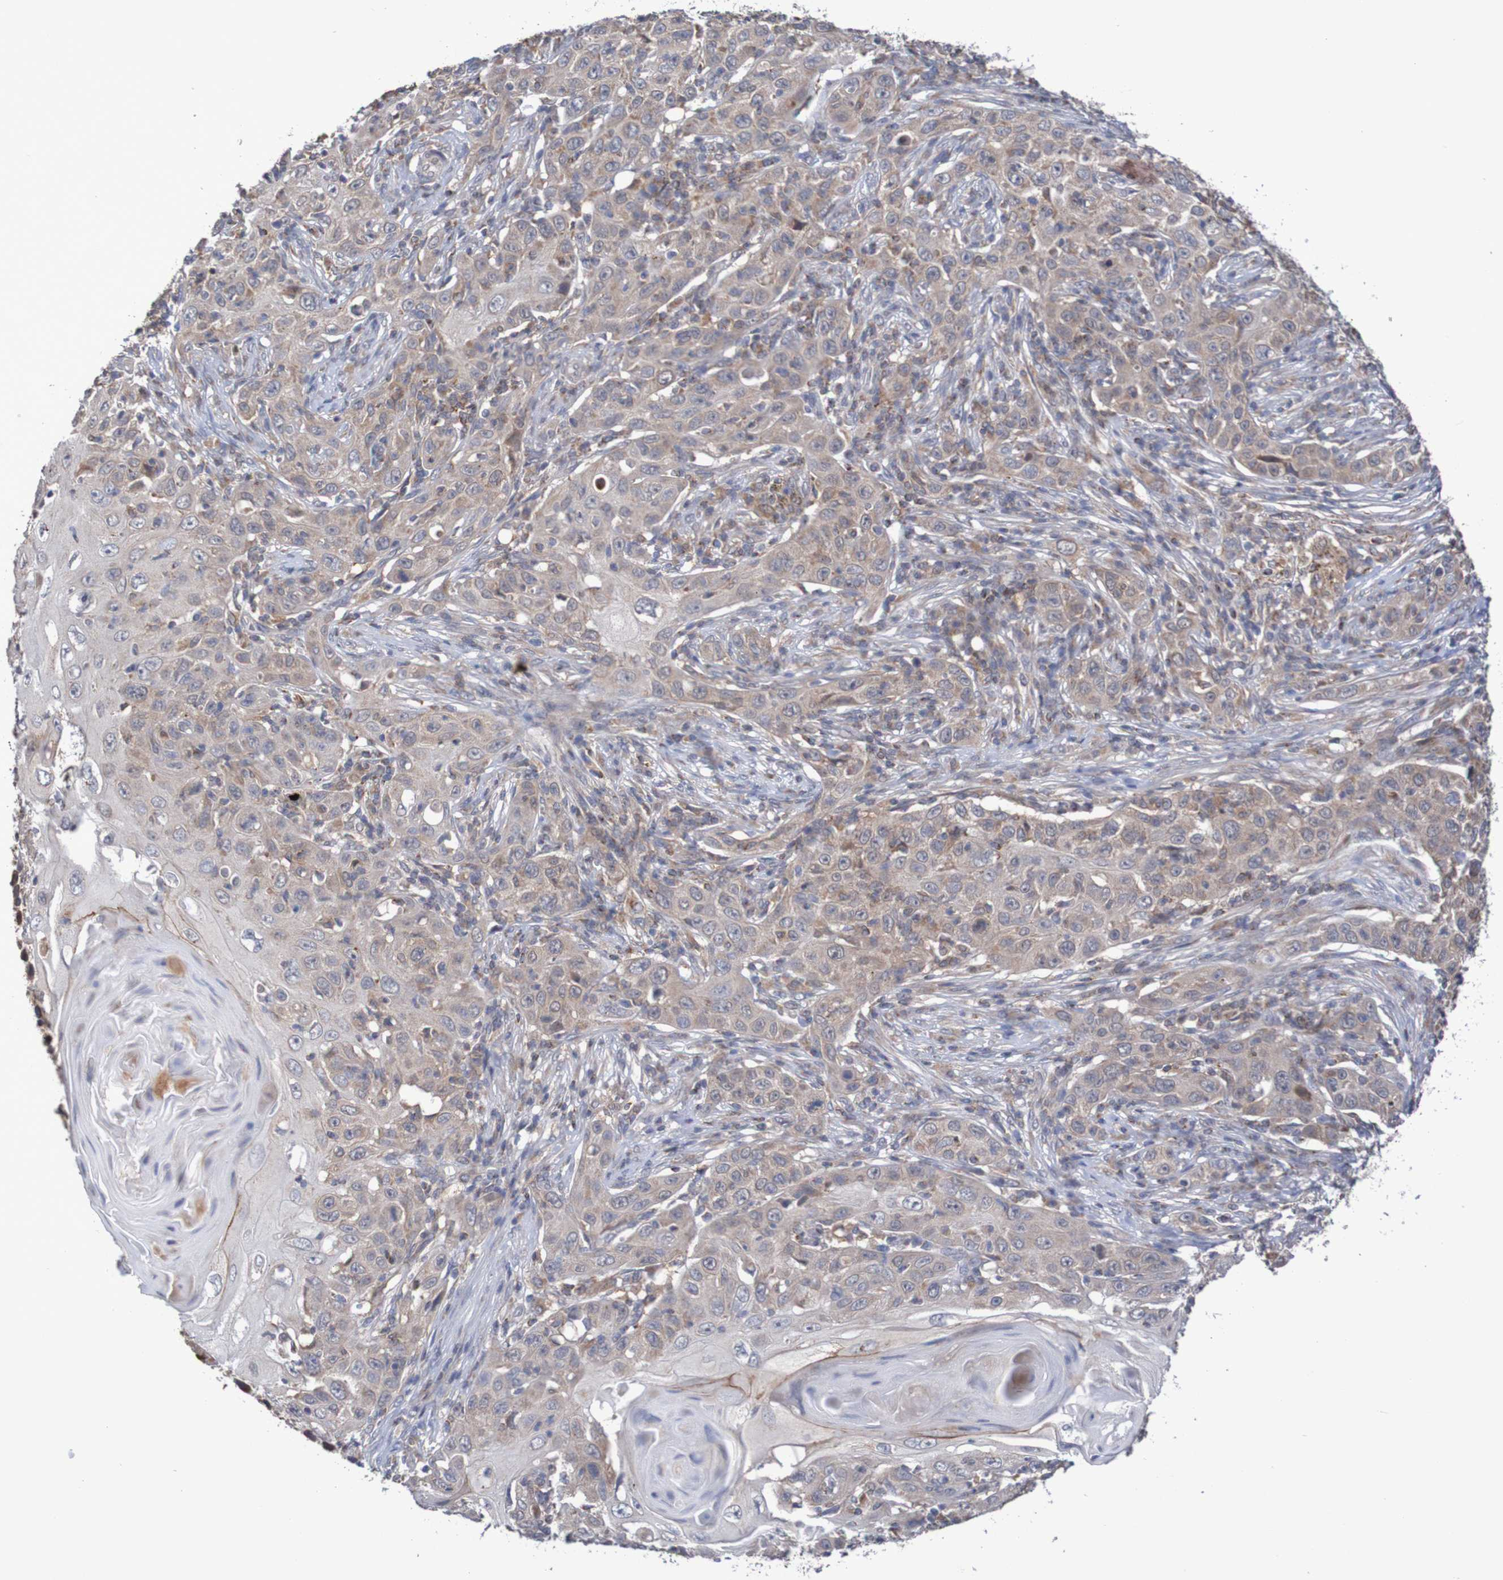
{"staining": {"intensity": "moderate", "quantity": ">75%", "location": "cytoplasmic/membranous"}, "tissue": "skin cancer", "cell_type": "Tumor cells", "image_type": "cancer", "snomed": [{"axis": "morphology", "description": "Squamous cell carcinoma, NOS"}, {"axis": "topography", "description": "Skin"}], "caption": "Moderate cytoplasmic/membranous positivity for a protein is present in approximately >75% of tumor cells of skin cancer using immunohistochemistry (IHC).", "gene": "C3orf18", "patient": {"sex": "female", "age": 88}}